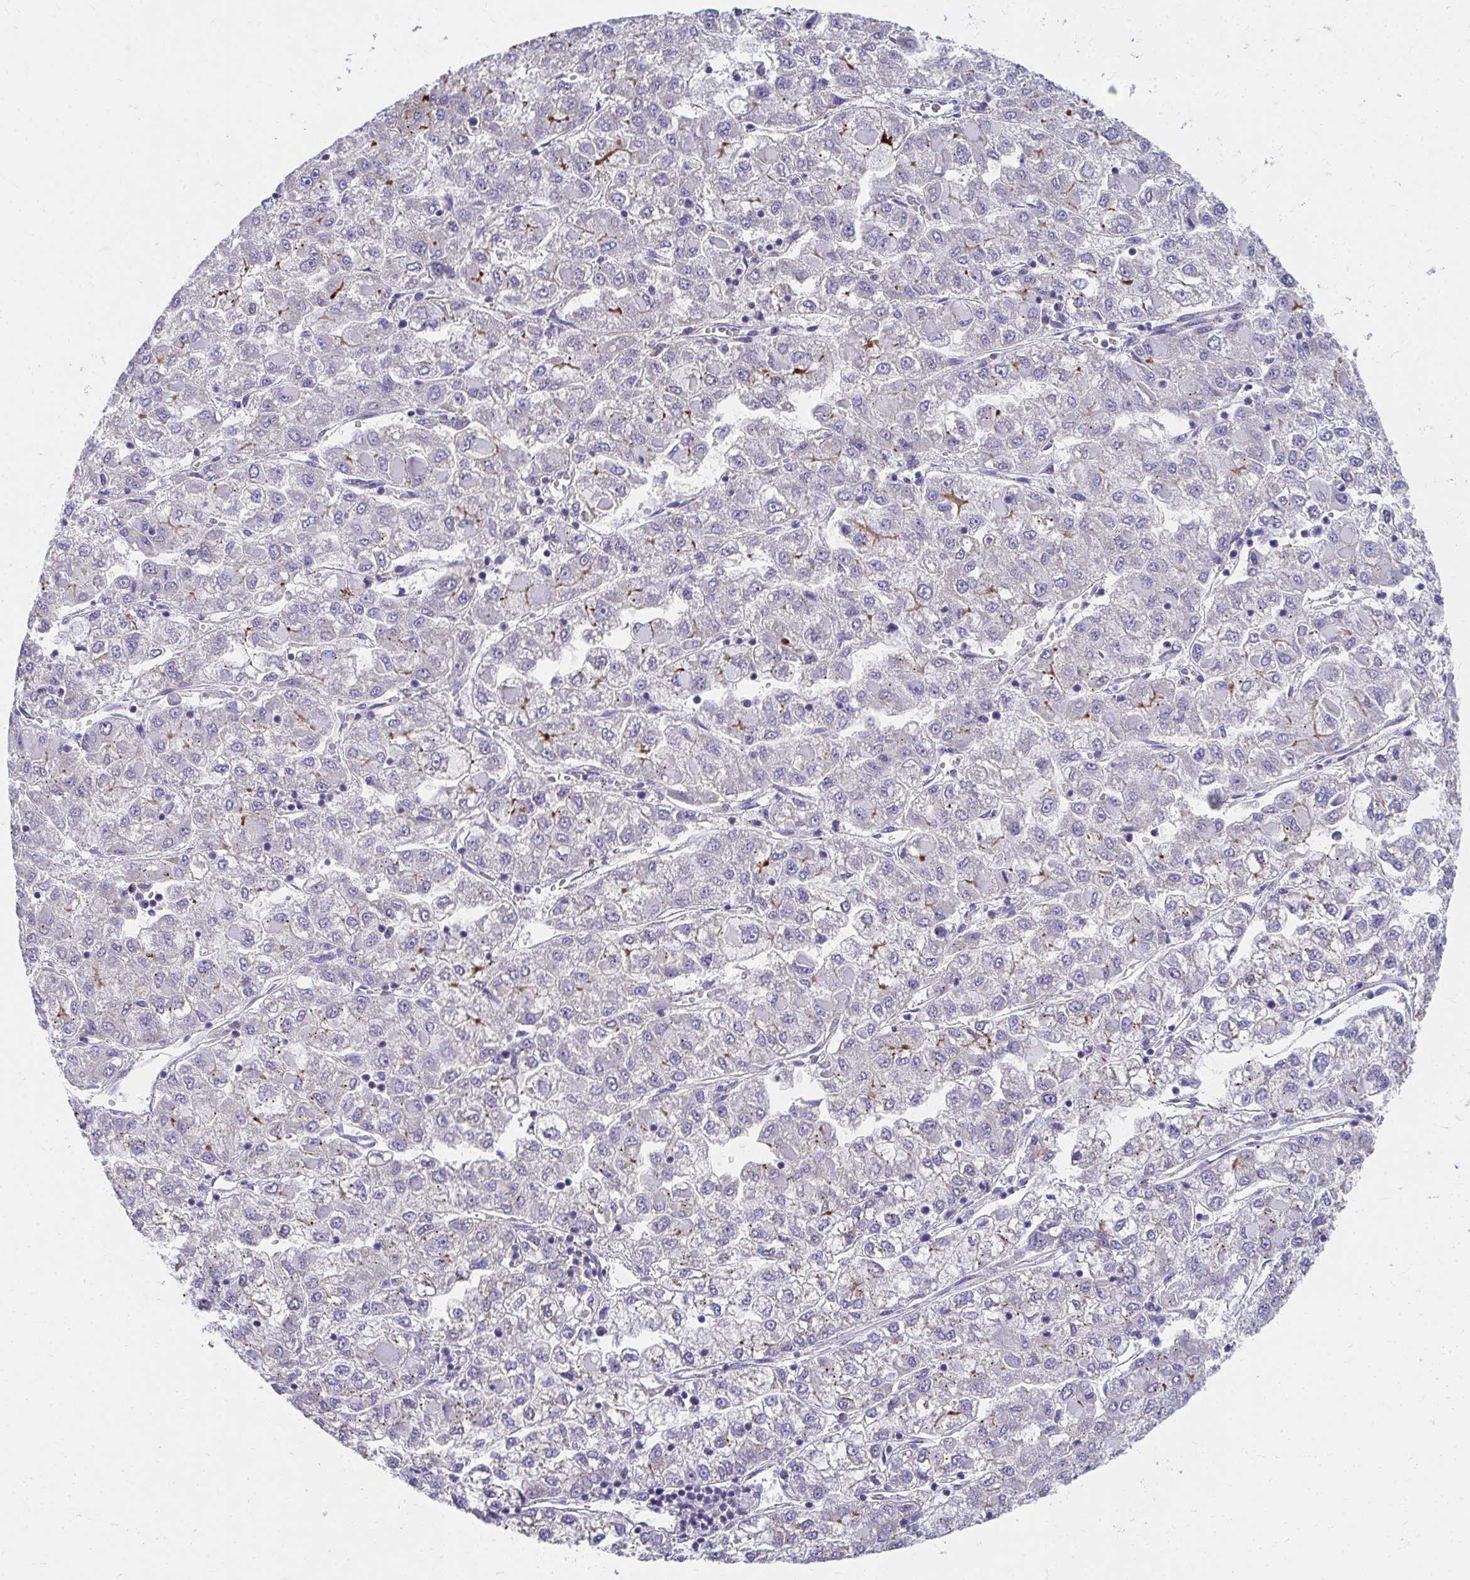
{"staining": {"intensity": "negative", "quantity": "none", "location": "none"}, "tissue": "liver cancer", "cell_type": "Tumor cells", "image_type": "cancer", "snomed": [{"axis": "morphology", "description": "Carcinoma, Hepatocellular, NOS"}, {"axis": "topography", "description": "Liver"}], "caption": "An immunohistochemistry (IHC) micrograph of liver cancer is shown. There is no staining in tumor cells of liver cancer. (DAB immunohistochemistry (IHC), high magnification).", "gene": "TMPRSS2", "patient": {"sex": "male", "age": 40}}